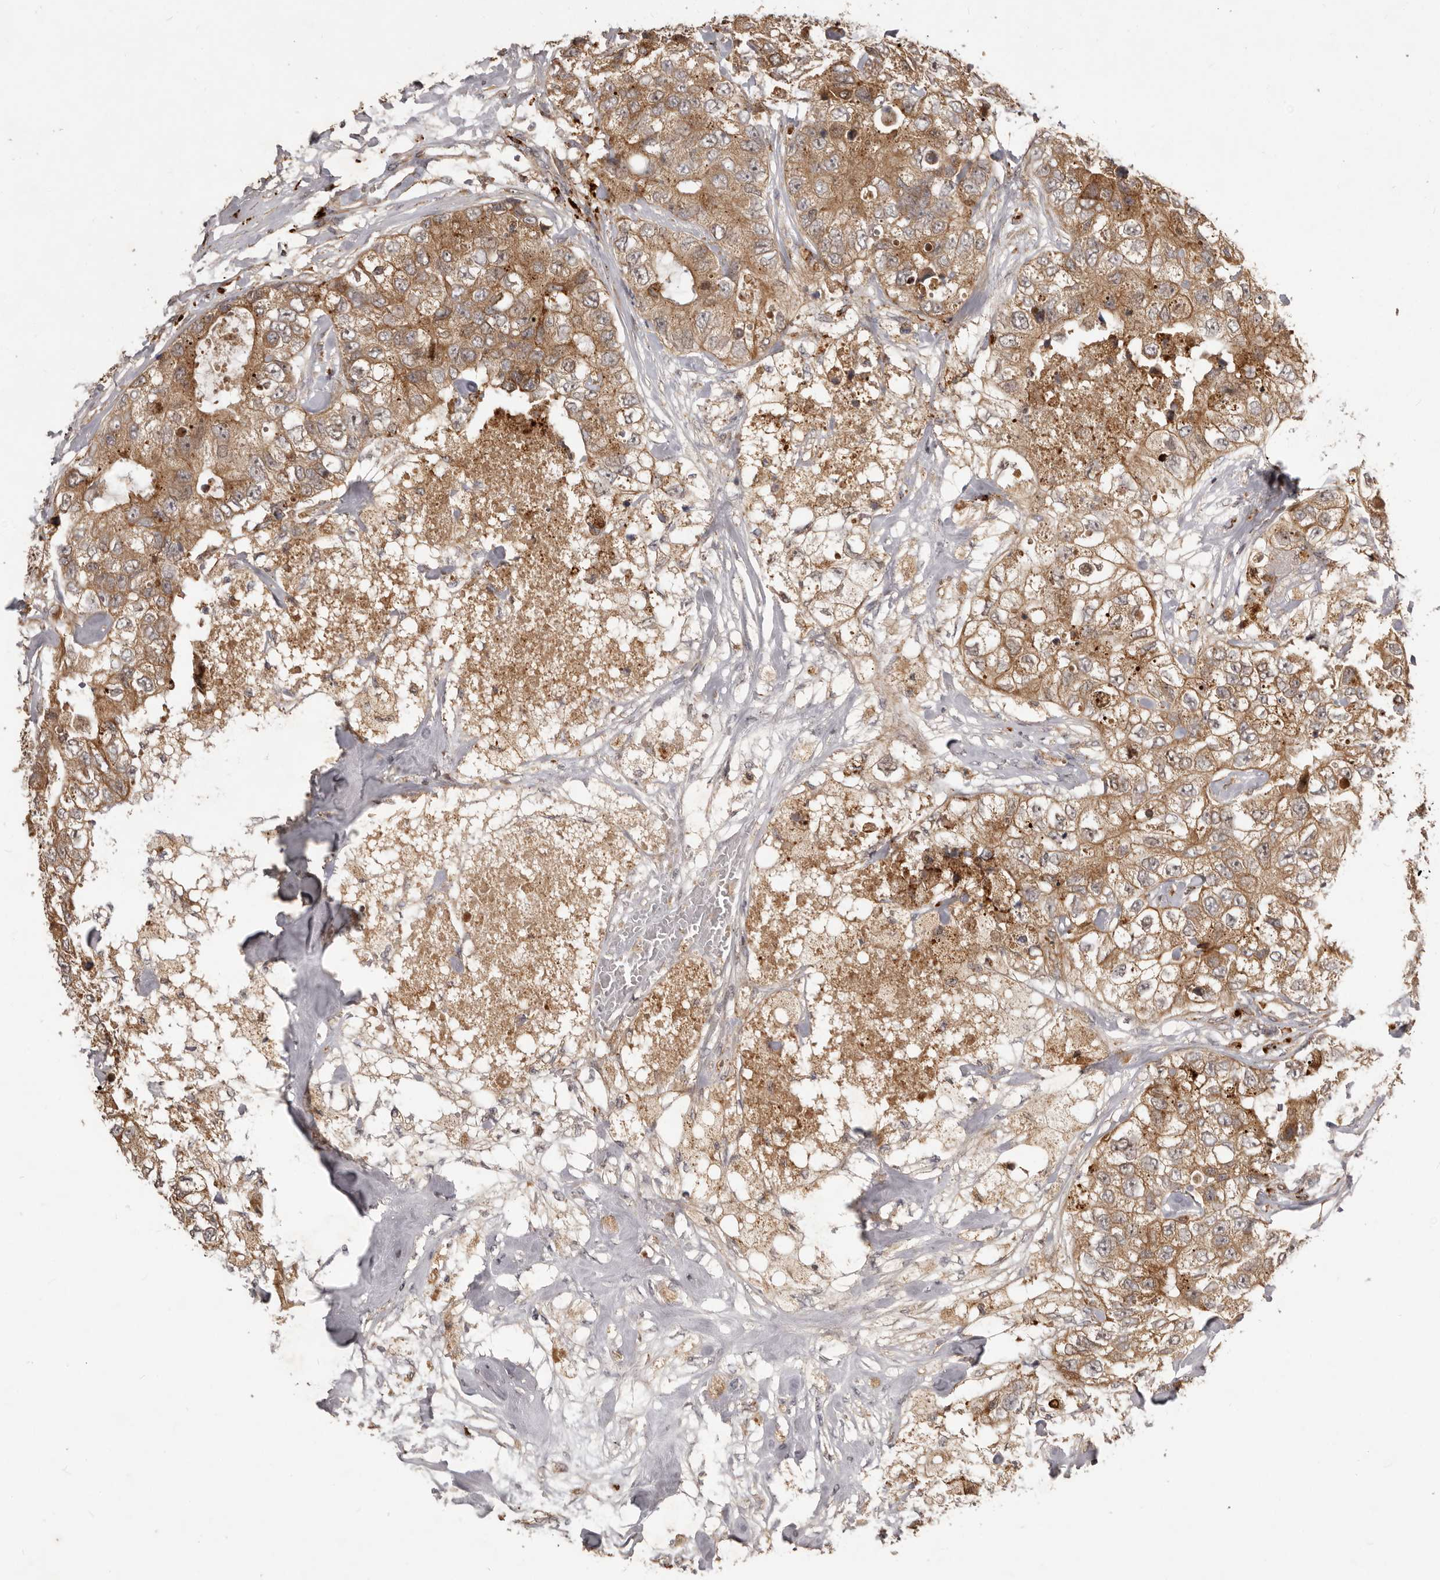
{"staining": {"intensity": "moderate", "quantity": ">75%", "location": "cytoplasmic/membranous"}, "tissue": "breast cancer", "cell_type": "Tumor cells", "image_type": "cancer", "snomed": [{"axis": "morphology", "description": "Duct carcinoma"}, {"axis": "topography", "description": "Breast"}], "caption": "Moderate cytoplasmic/membranous expression for a protein is seen in approximately >75% of tumor cells of breast cancer (infiltrating ductal carcinoma) using immunohistochemistry.", "gene": "RNF187", "patient": {"sex": "female", "age": 62}}